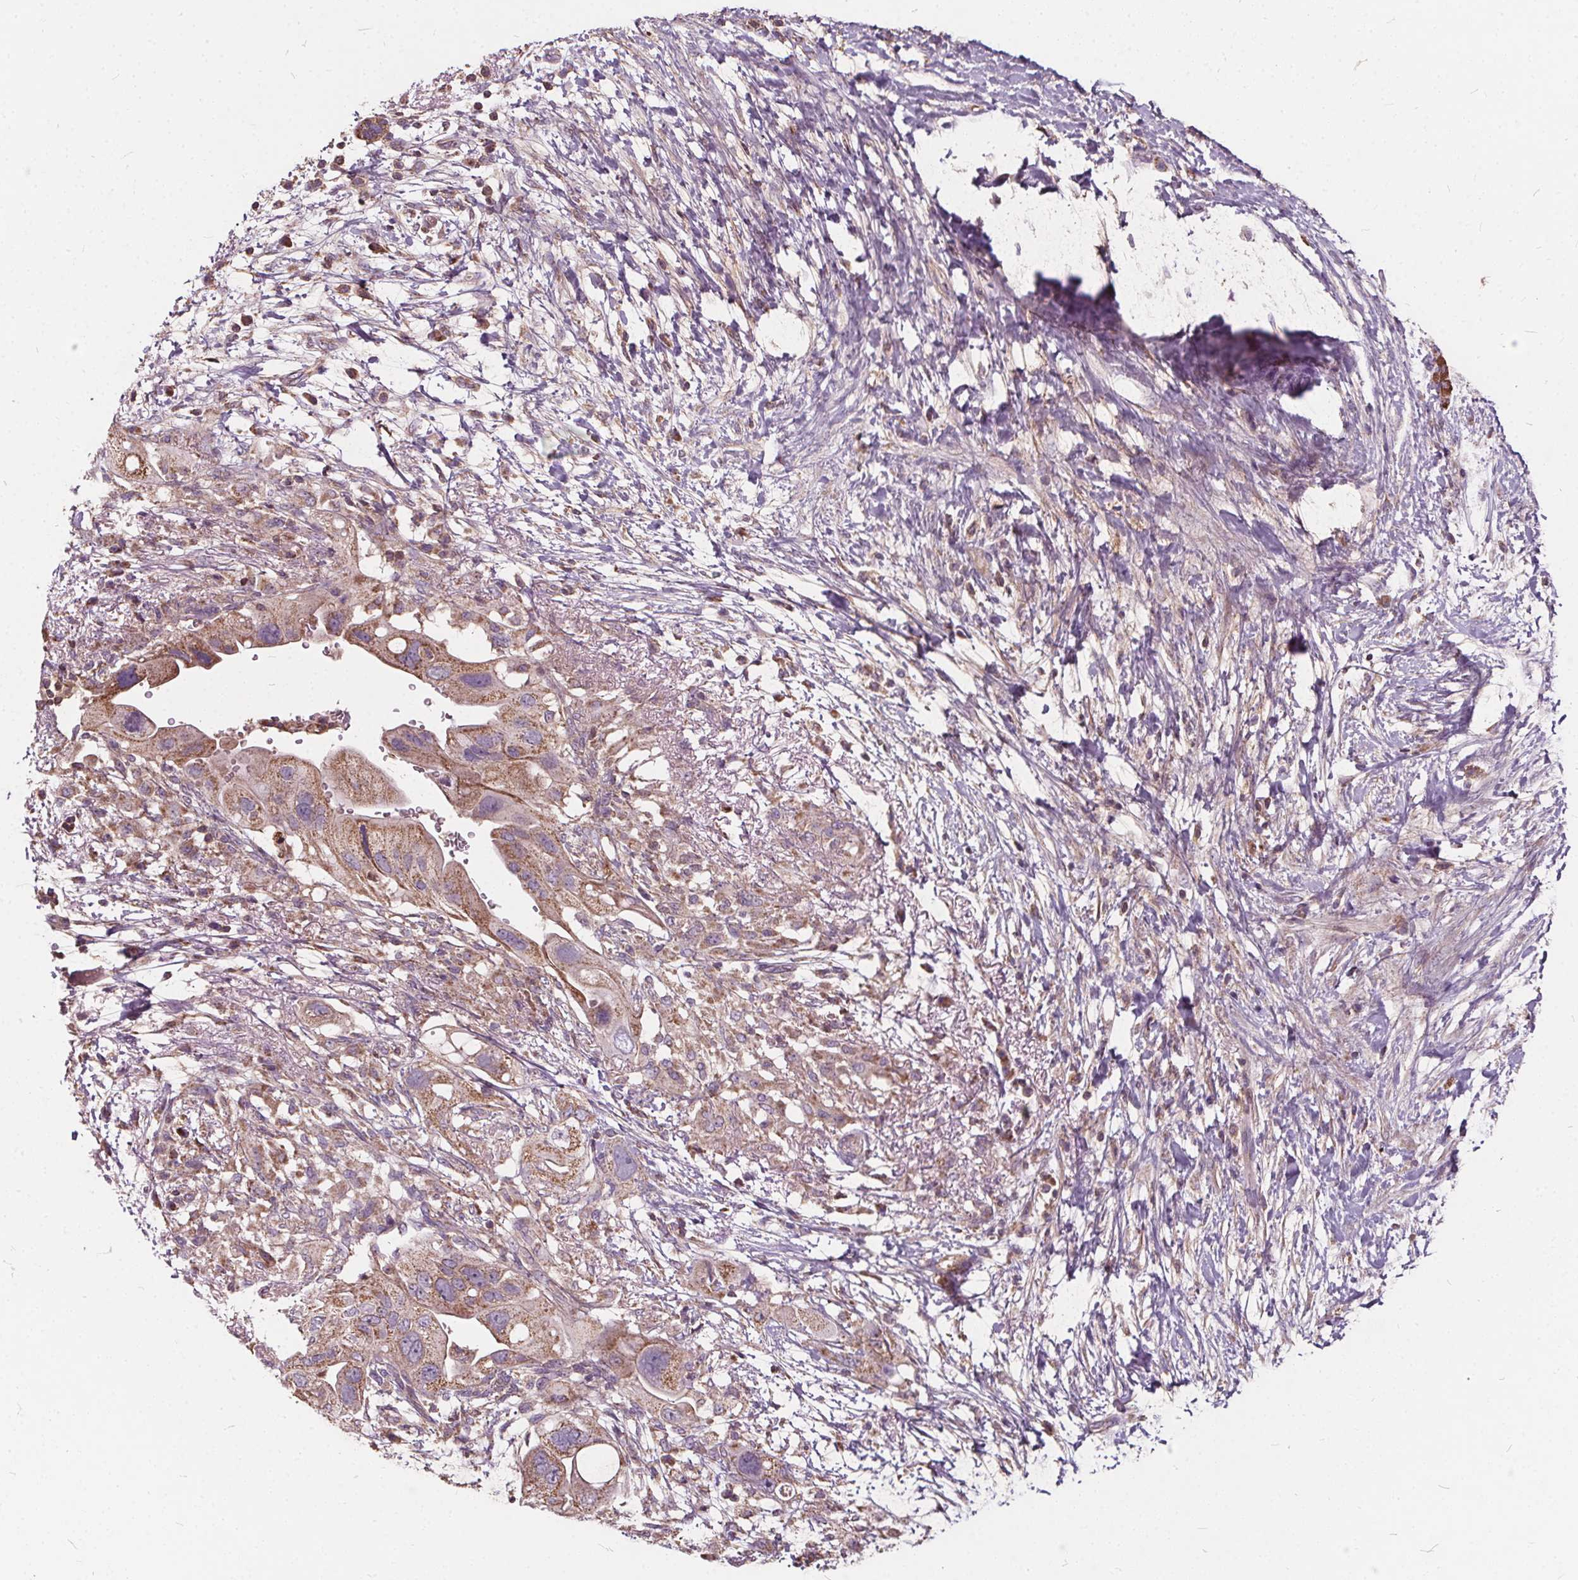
{"staining": {"intensity": "moderate", "quantity": ">75%", "location": "cytoplasmic/membranous"}, "tissue": "pancreatic cancer", "cell_type": "Tumor cells", "image_type": "cancer", "snomed": [{"axis": "morphology", "description": "Adenocarcinoma, NOS"}, {"axis": "topography", "description": "Pancreas"}], "caption": "A micrograph of pancreatic cancer stained for a protein demonstrates moderate cytoplasmic/membranous brown staining in tumor cells.", "gene": "ORAI2", "patient": {"sex": "female", "age": 72}}